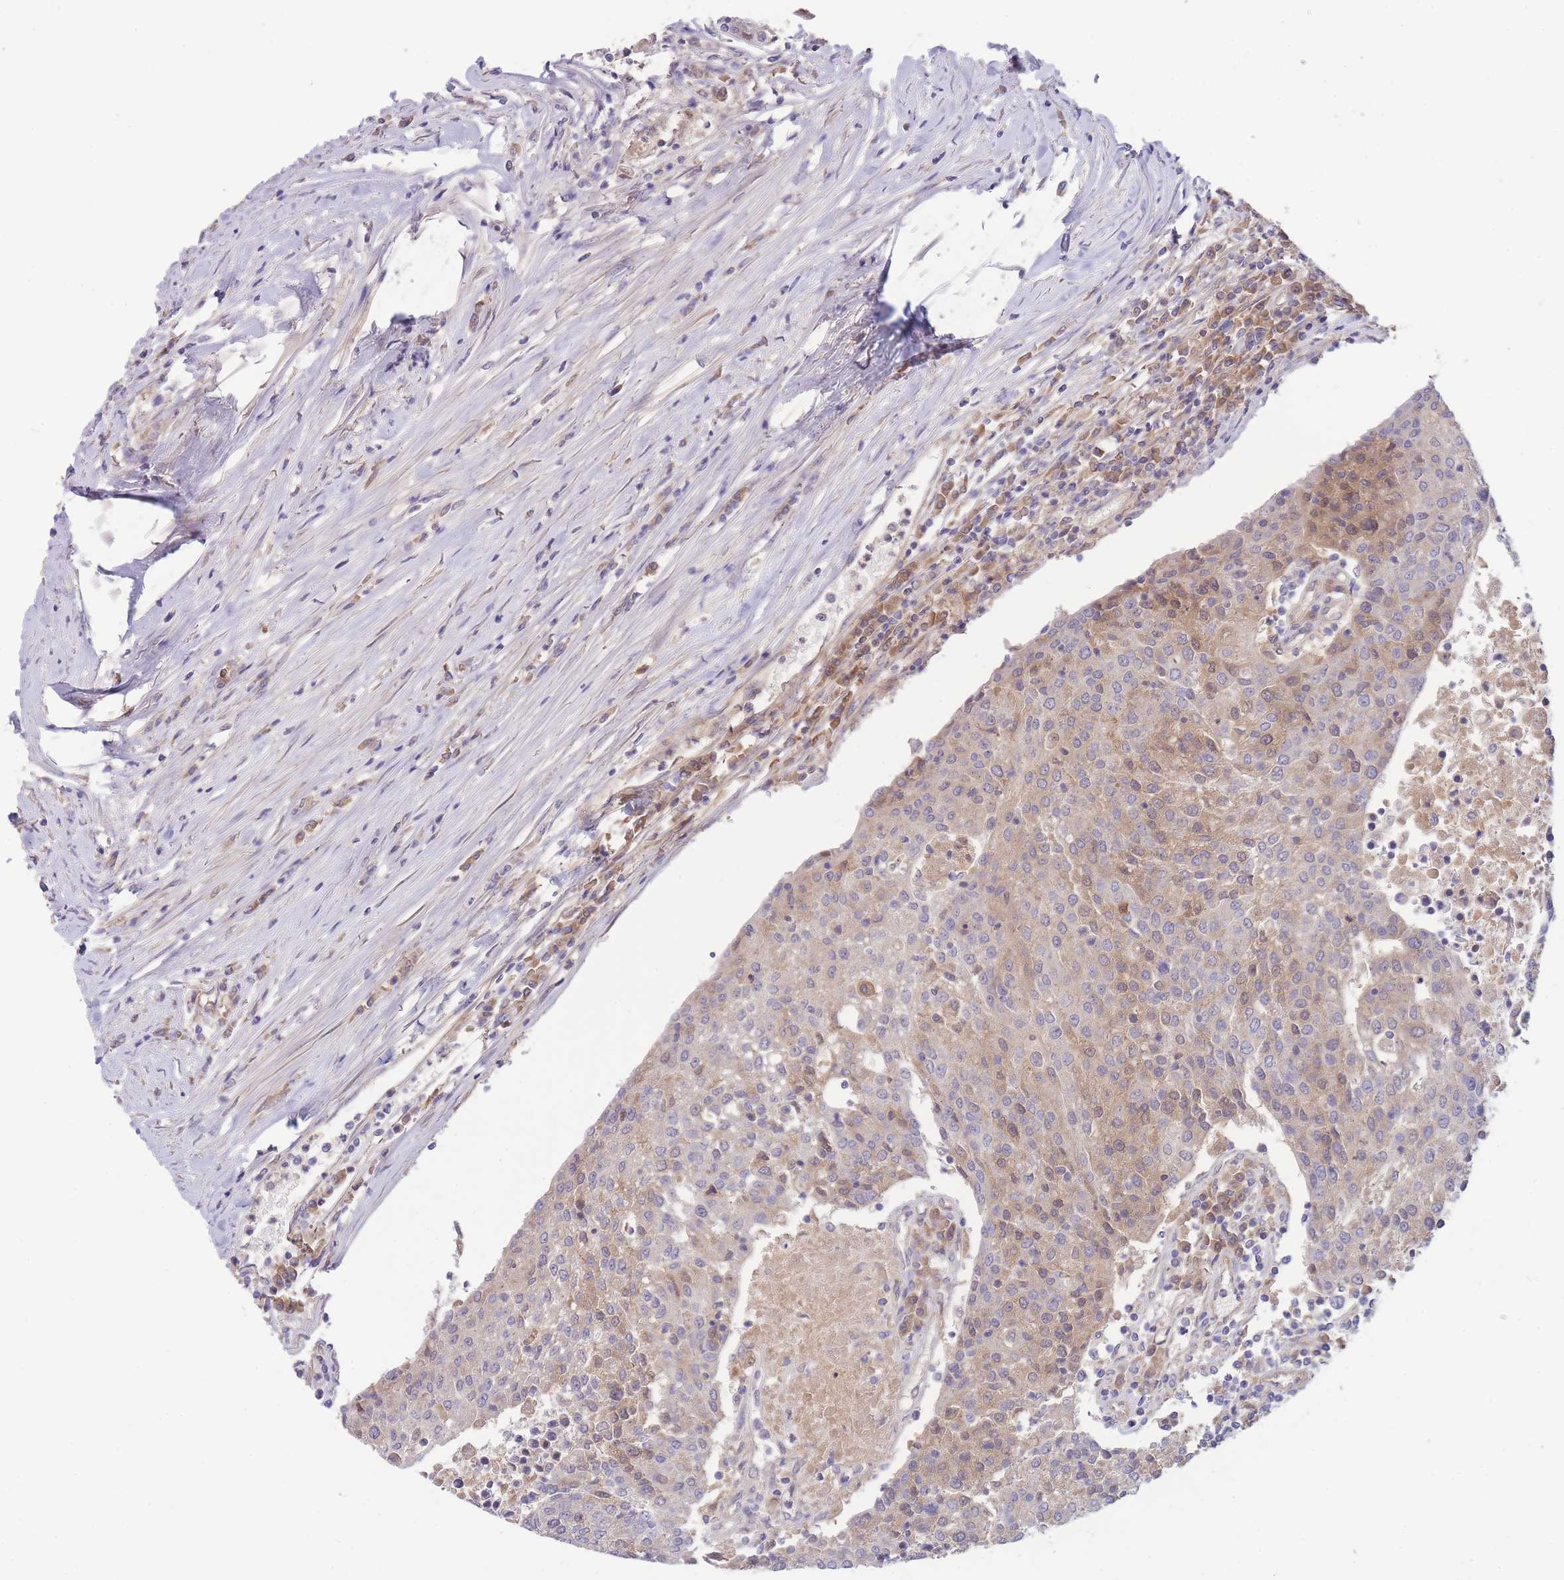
{"staining": {"intensity": "weak", "quantity": "<25%", "location": "cytoplasmic/membranous"}, "tissue": "urothelial cancer", "cell_type": "Tumor cells", "image_type": "cancer", "snomed": [{"axis": "morphology", "description": "Urothelial carcinoma, High grade"}, {"axis": "topography", "description": "Urinary bladder"}], "caption": "This is an immunohistochemistry (IHC) photomicrograph of high-grade urothelial carcinoma. There is no positivity in tumor cells.", "gene": "NDUFAF5", "patient": {"sex": "female", "age": 85}}